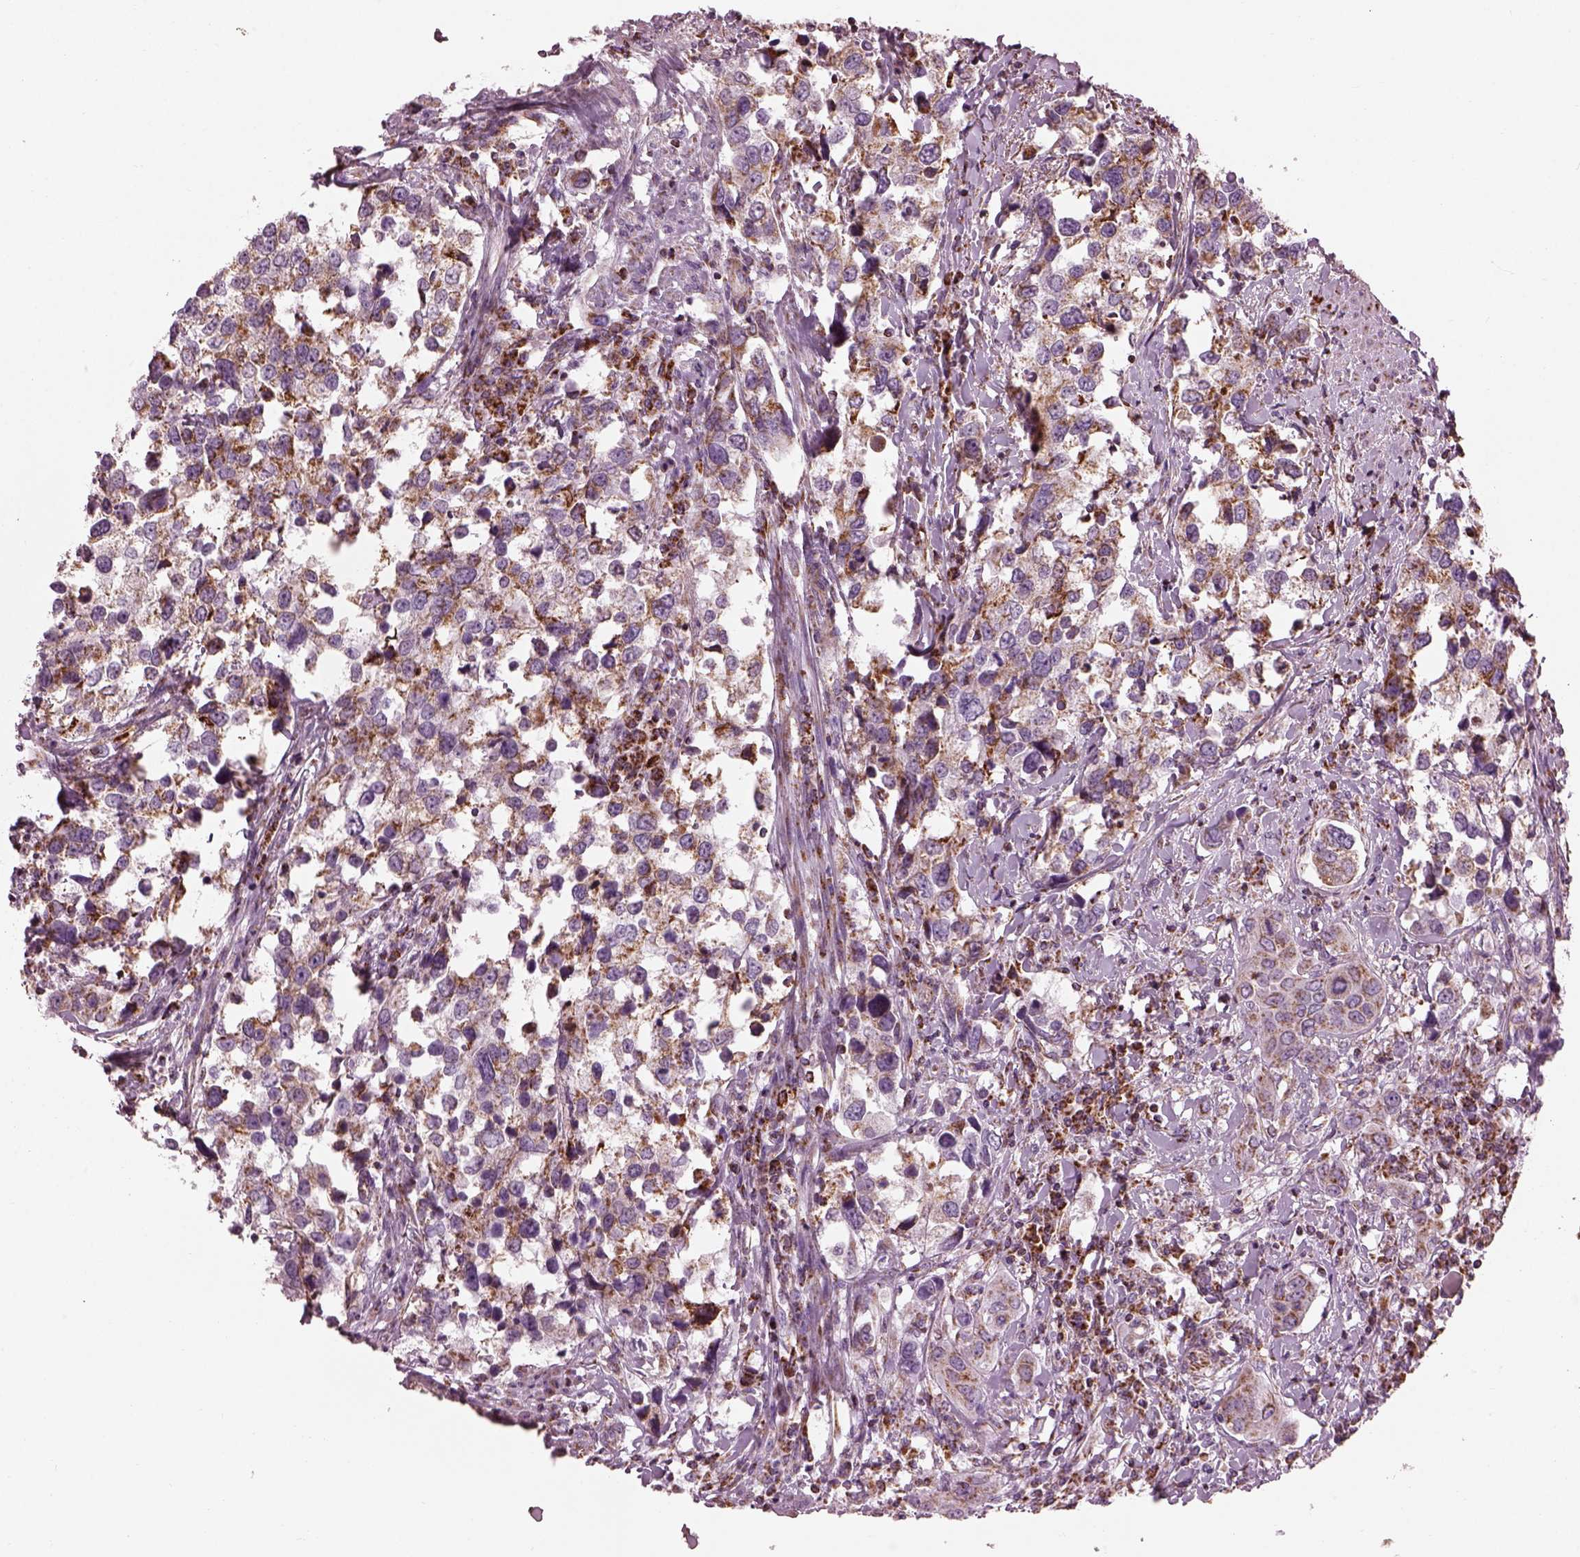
{"staining": {"intensity": "moderate", "quantity": ">75%", "location": "cytoplasmic/membranous"}, "tissue": "urothelial cancer", "cell_type": "Tumor cells", "image_type": "cancer", "snomed": [{"axis": "morphology", "description": "Urothelial carcinoma, NOS"}, {"axis": "morphology", "description": "Urothelial carcinoma, High grade"}, {"axis": "topography", "description": "Urinary bladder"}], "caption": "Tumor cells demonstrate medium levels of moderate cytoplasmic/membranous positivity in about >75% of cells in high-grade urothelial carcinoma.", "gene": "ATP5MF", "patient": {"sex": "male", "age": 63}}